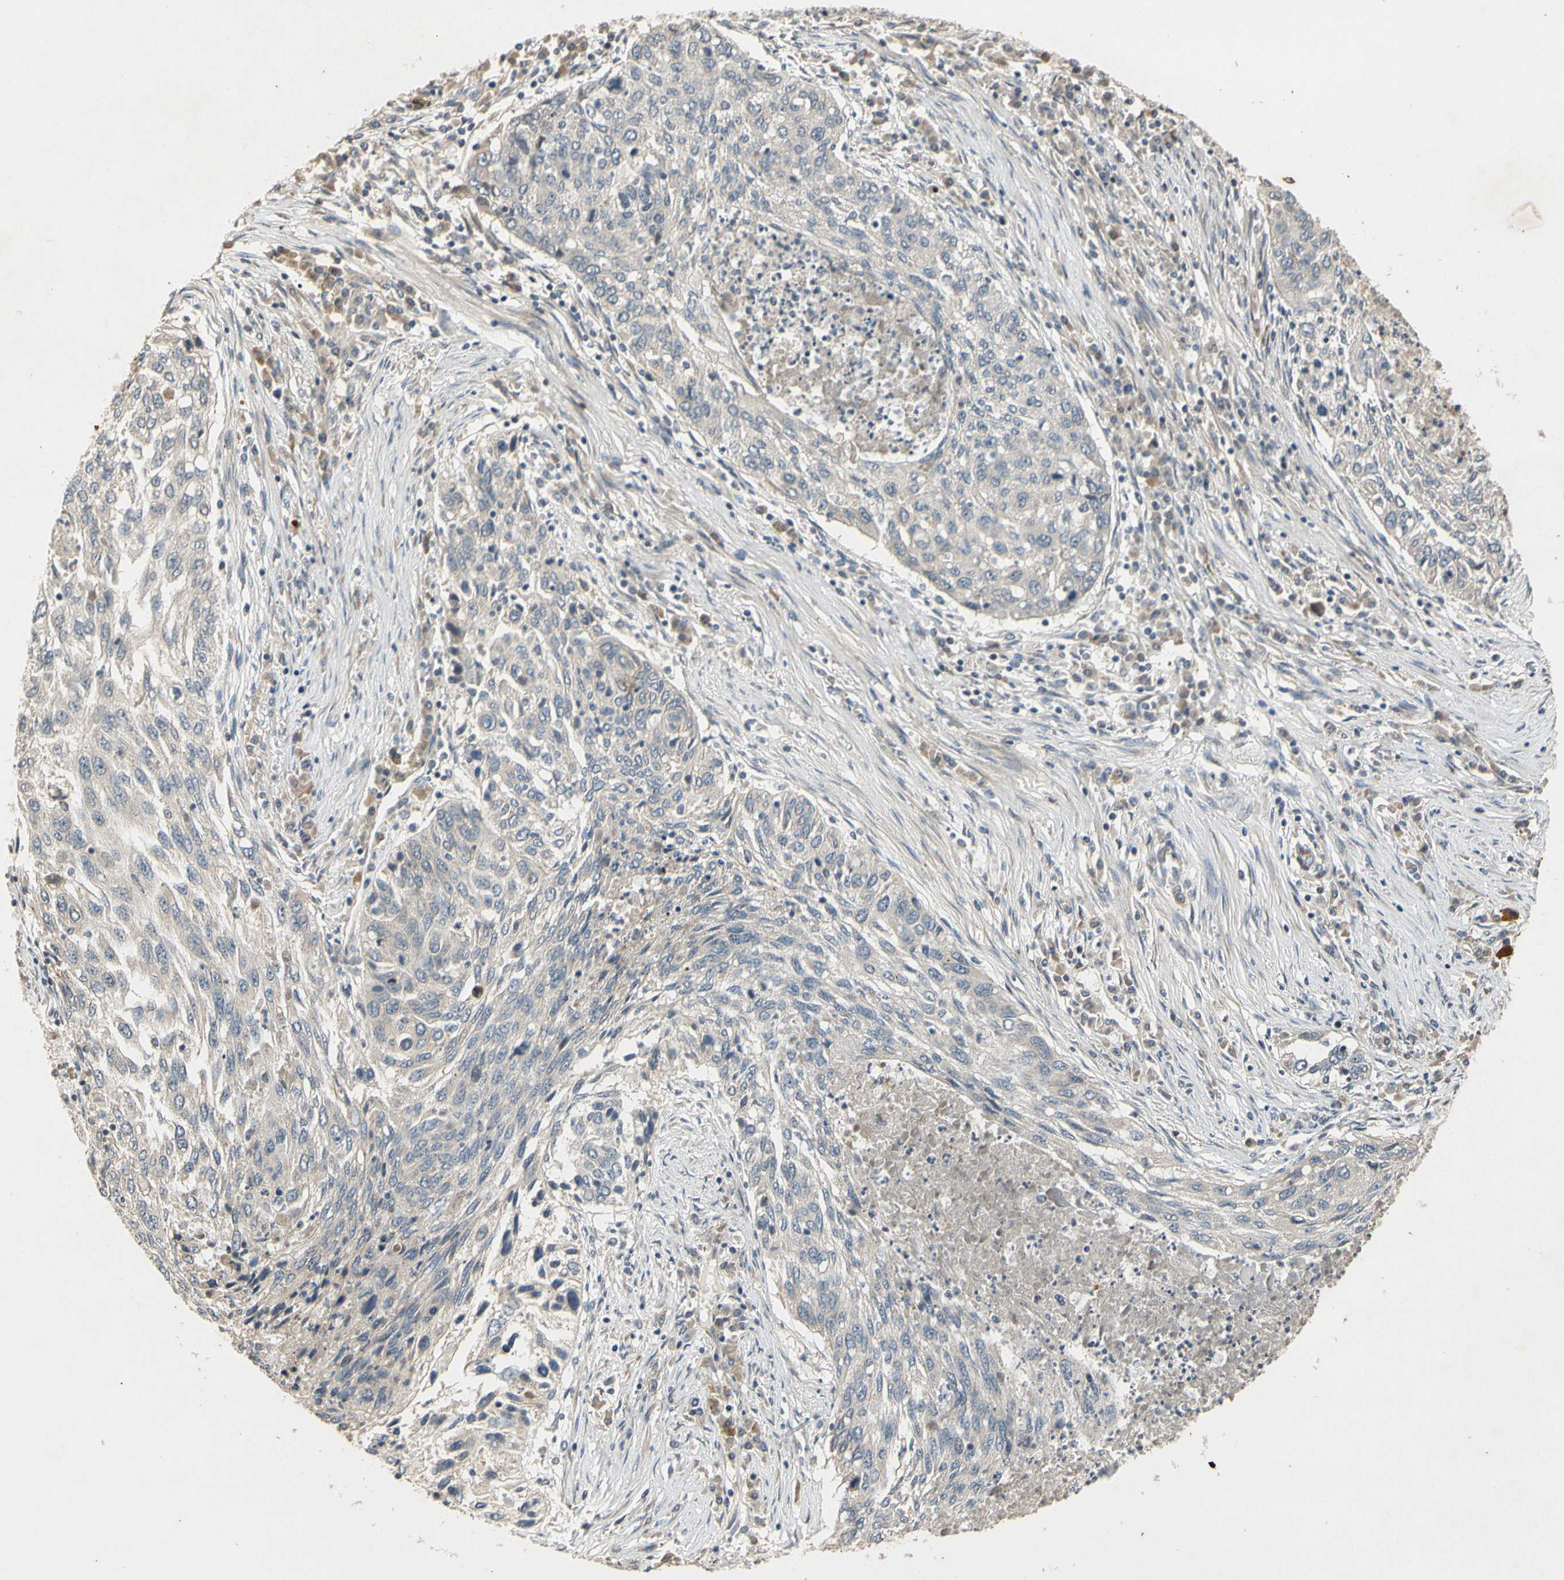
{"staining": {"intensity": "weak", "quantity": ">75%", "location": "cytoplasmic/membranous"}, "tissue": "lung cancer", "cell_type": "Tumor cells", "image_type": "cancer", "snomed": [{"axis": "morphology", "description": "Squamous cell carcinoma, NOS"}, {"axis": "topography", "description": "Lung"}], "caption": "Squamous cell carcinoma (lung) tissue reveals weak cytoplasmic/membranous positivity in approximately >75% of tumor cells", "gene": "ATP2C1", "patient": {"sex": "female", "age": 63}}